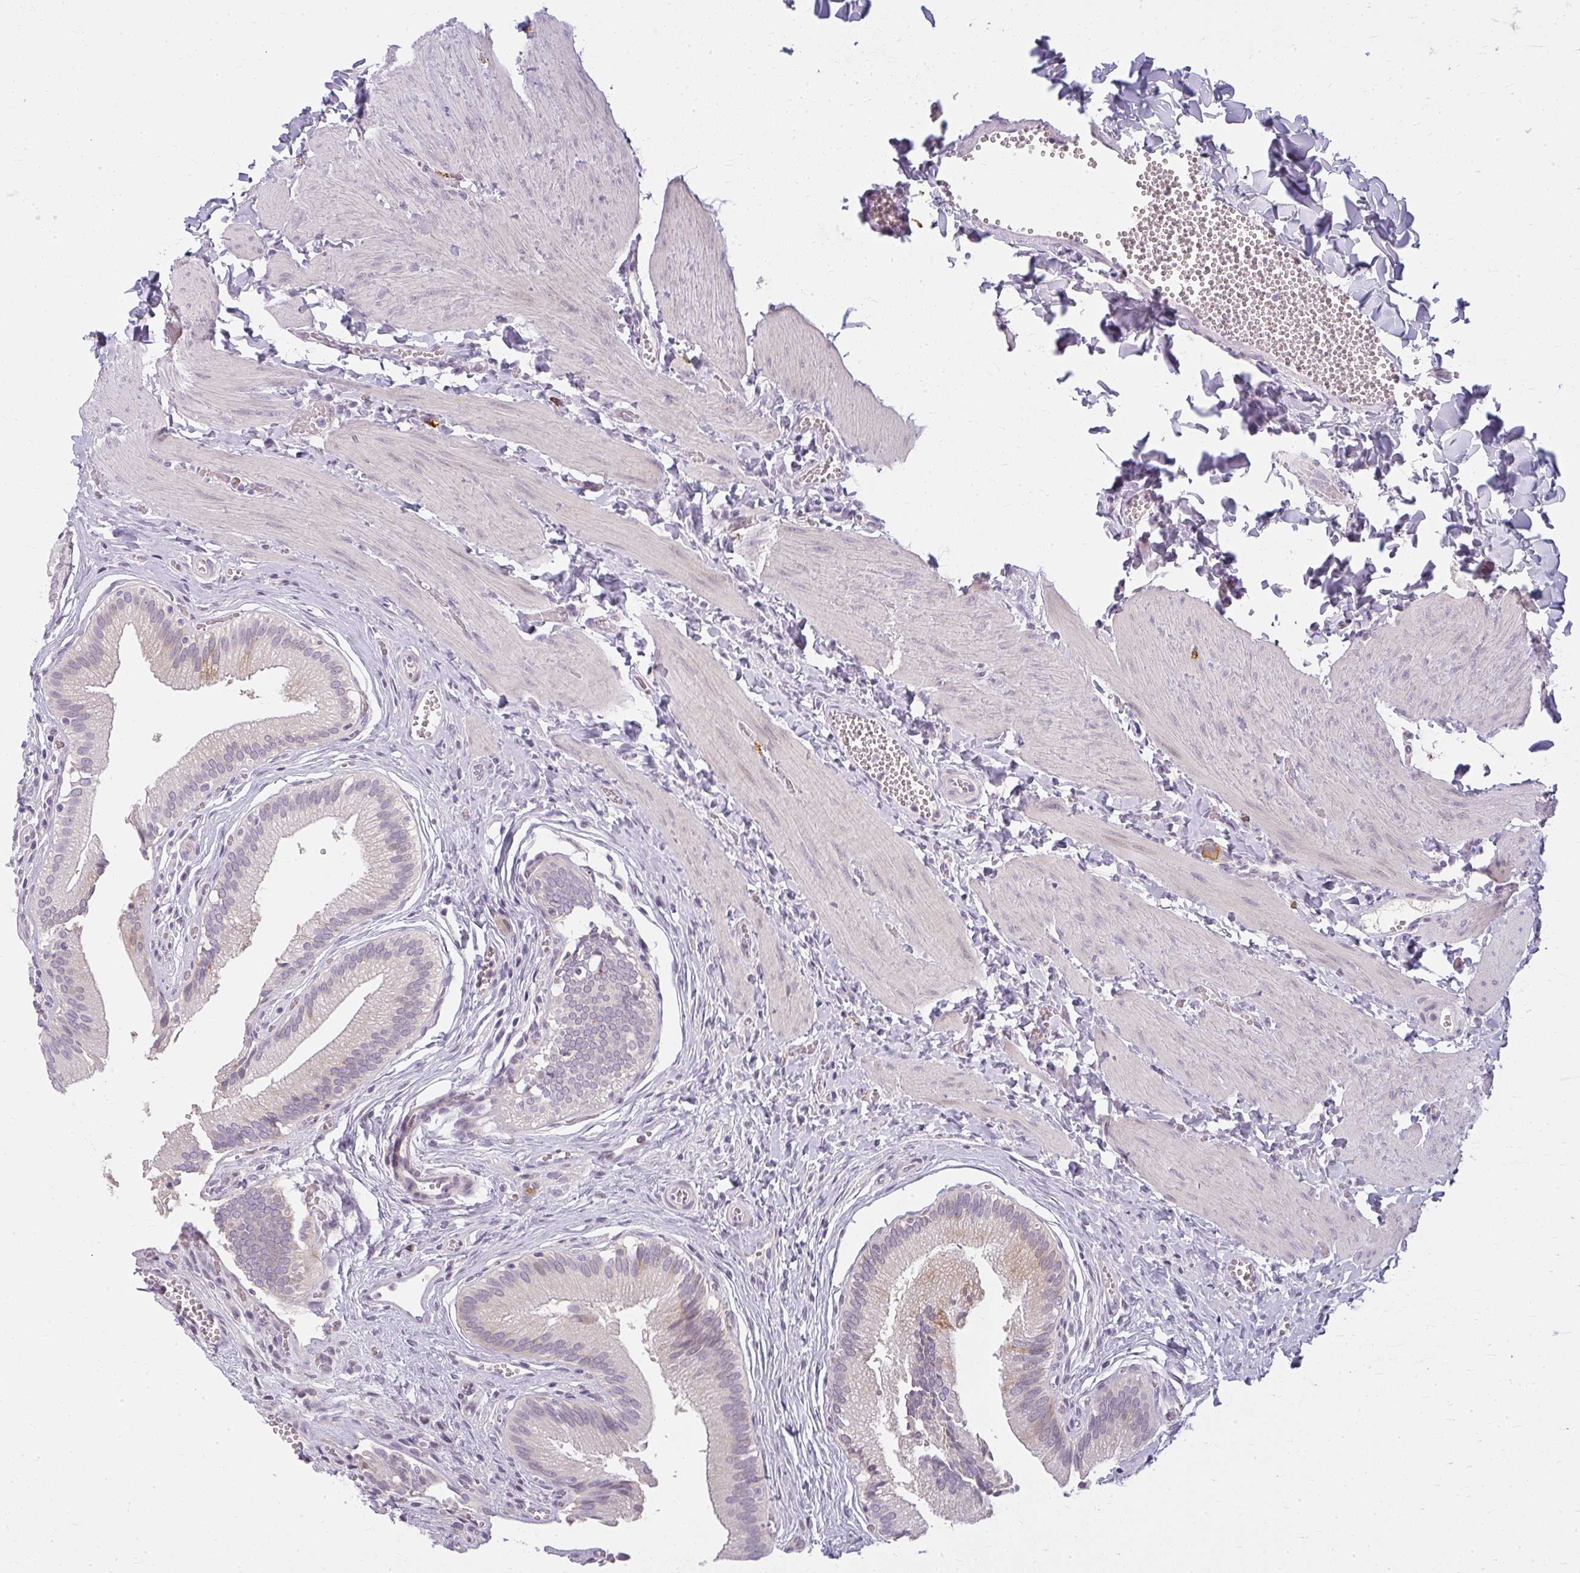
{"staining": {"intensity": "weak", "quantity": "<25%", "location": "cytoplasmic/membranous"}, "tissue": "gallbladder", "cell_type": "Glandular cells", "image_type": "normal", "snomed": [{"axis": "morphology", "description": "Normal tissue, NOS"}, {"axis": "topography", "description": "Gallbladder"}], "caption": "IHC photomicrograph of unremarkable gallbladder: human gallbladder stained with DAB demonstrates no significant protein positivity in glandular cells. (Stains: DAB IHC with hematoxylin counter stain, Microscopy: brightfield microscopy at high magnification).", "gene": "ZFYVE26", "patient": {"sex": "male", "age": 17}}